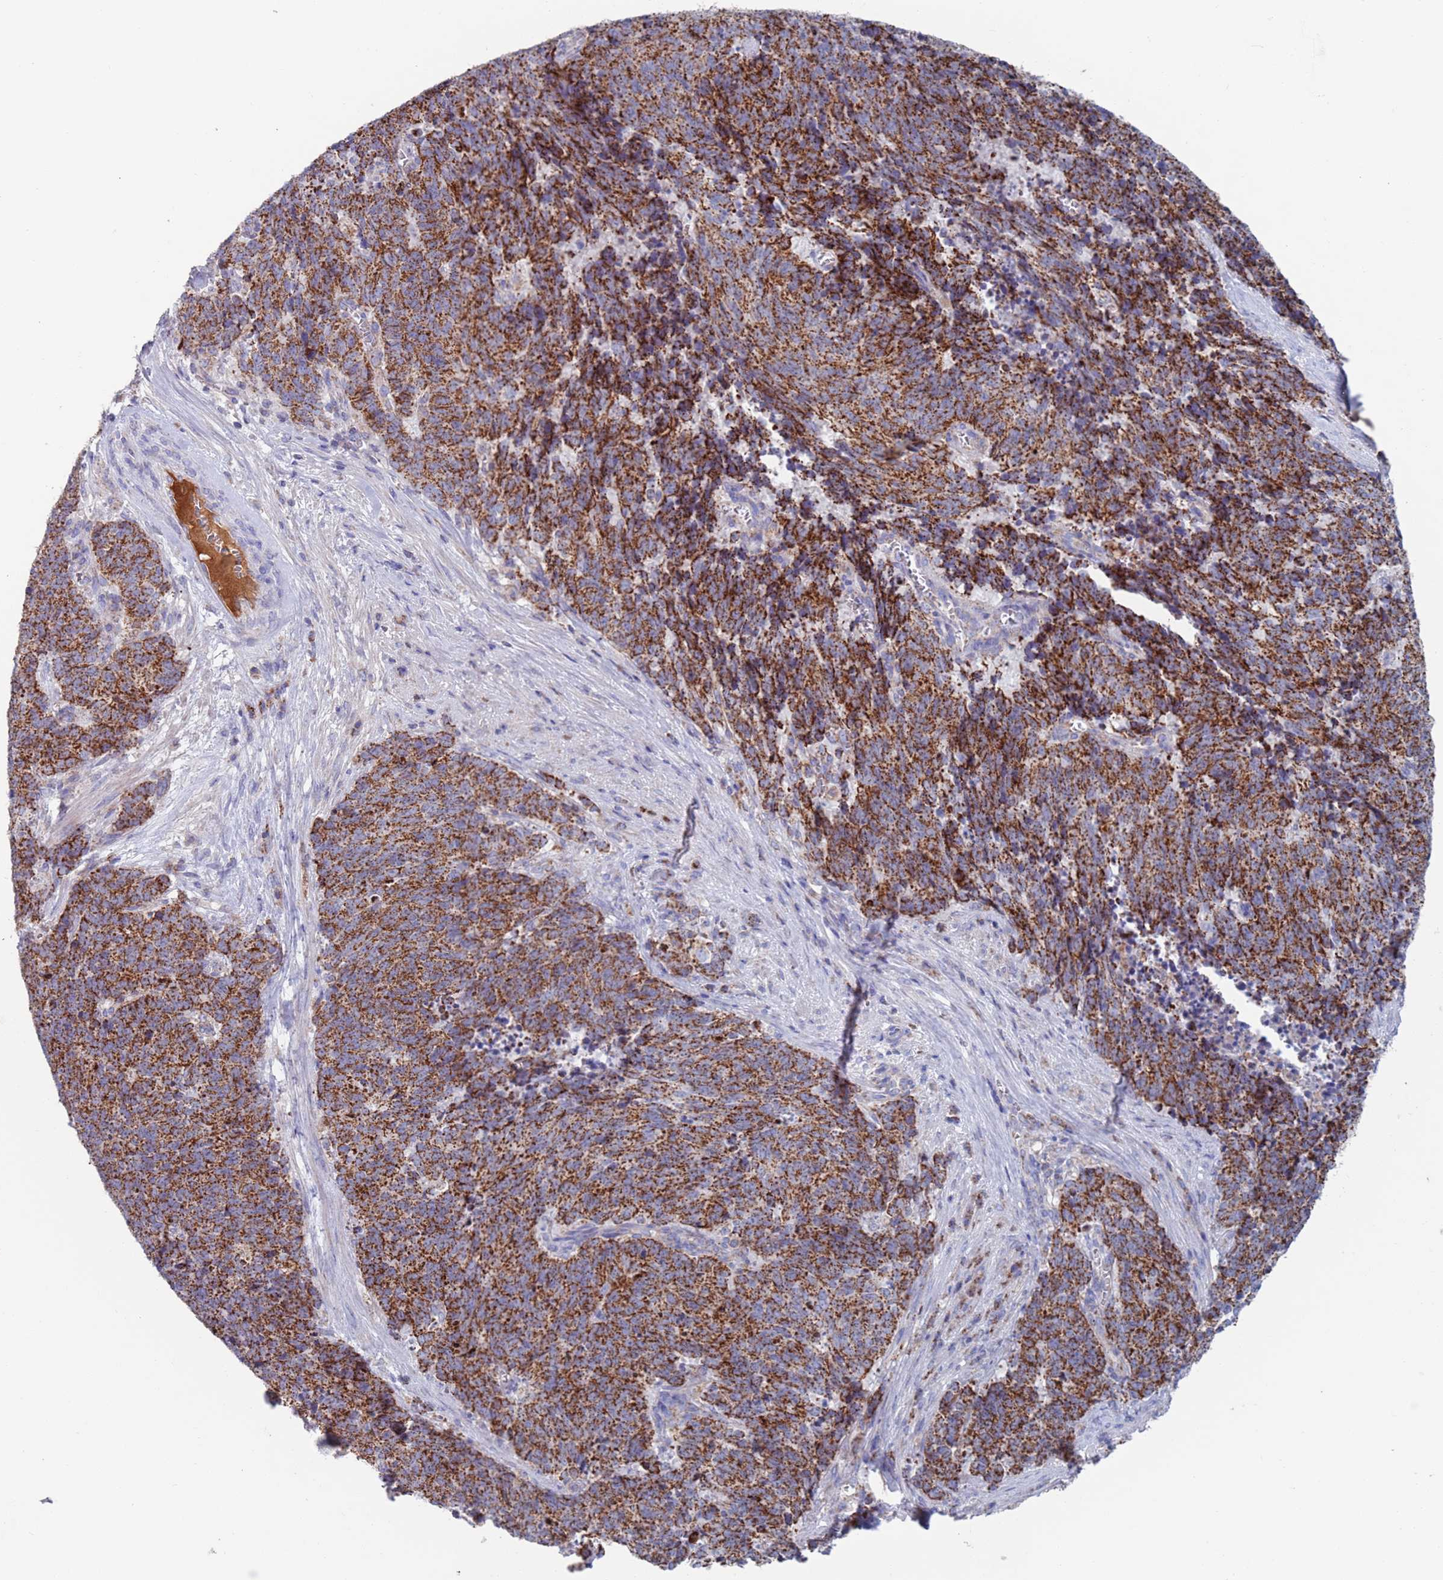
{"staining": {"intensity": "strong", "quantity": ">75%", "location": "cytoplasmic/membranous"}, "tissue": "cervical cancer", "cell_type": "Tumor cells", "image_type": "cancer", "snomed": [{"axis": "morphology", "description": "Squamous cell carcinoma, NOS"}, {"axis": "topography", "description": "Cervix"}], "caption": "IHC of cervical squamous cell carcinoma displays high levels of strong cytoplasmic/membranous positivity in approximately >75% of tumor cells.", "gene": "MRPL22", "patient": {"sex": "female", "age": 29}}